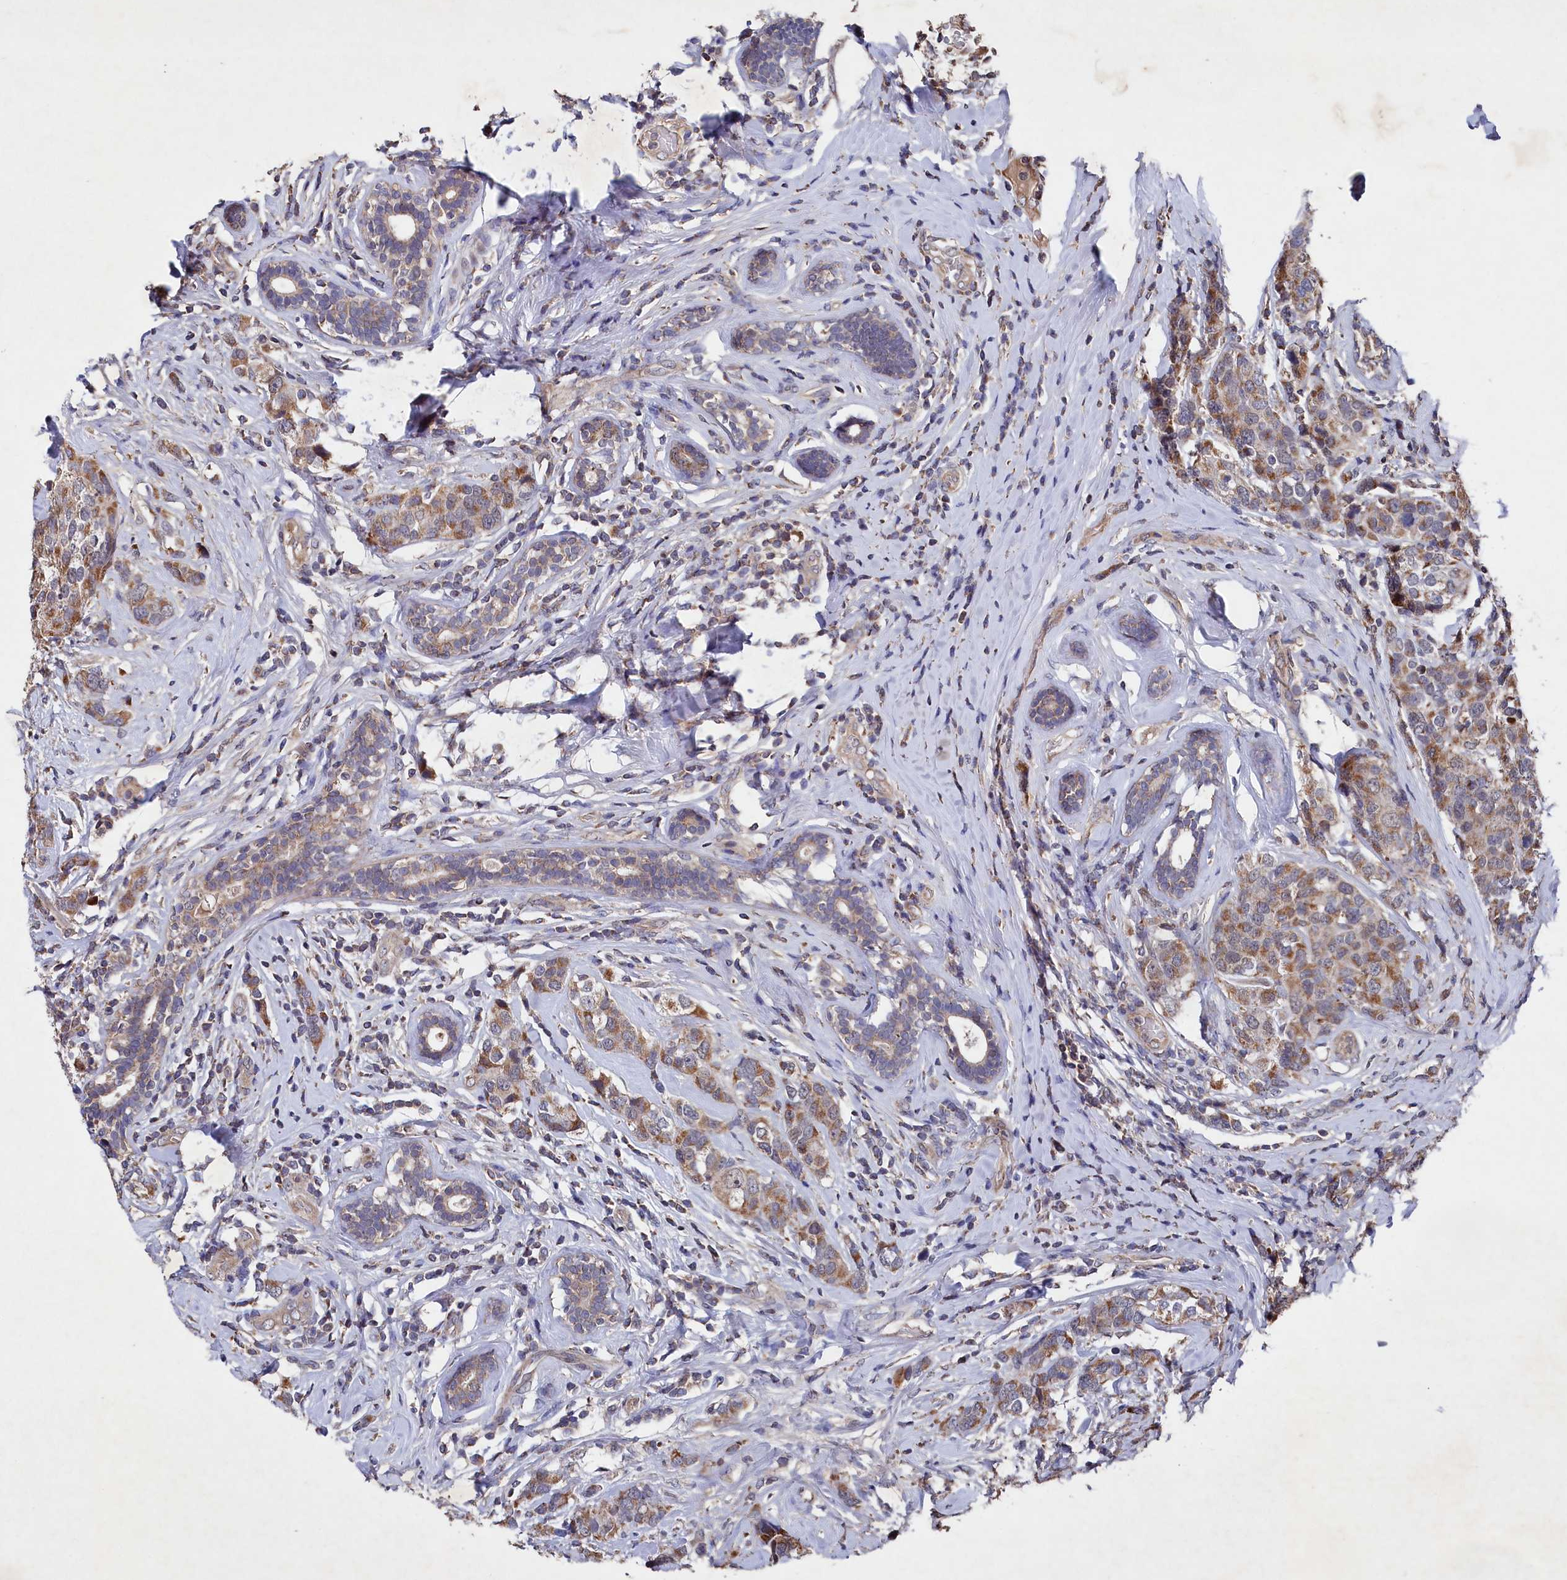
{"staining": {"intensity": "moderate", "quantity": ">75%", "location": "cytoplasmic/membranous"}, "tissue": "breast cancer", "cell_type": "Tumor cells", "image_type": "cancer", "snomed": [{"axis": "morphology", "description": "Lobular carcinoma"}, {"axis": "topography", "description": "Breast"}], "caption": "Immunohistochemical staining of breast cancer (lobular carcinoma) displays medium levels of moderate cytoplasmic/membranous positivity in about >75% of tumor cells.", "gene": "SUPV3L1", "patient": {"sex": "female", "age": 59}}